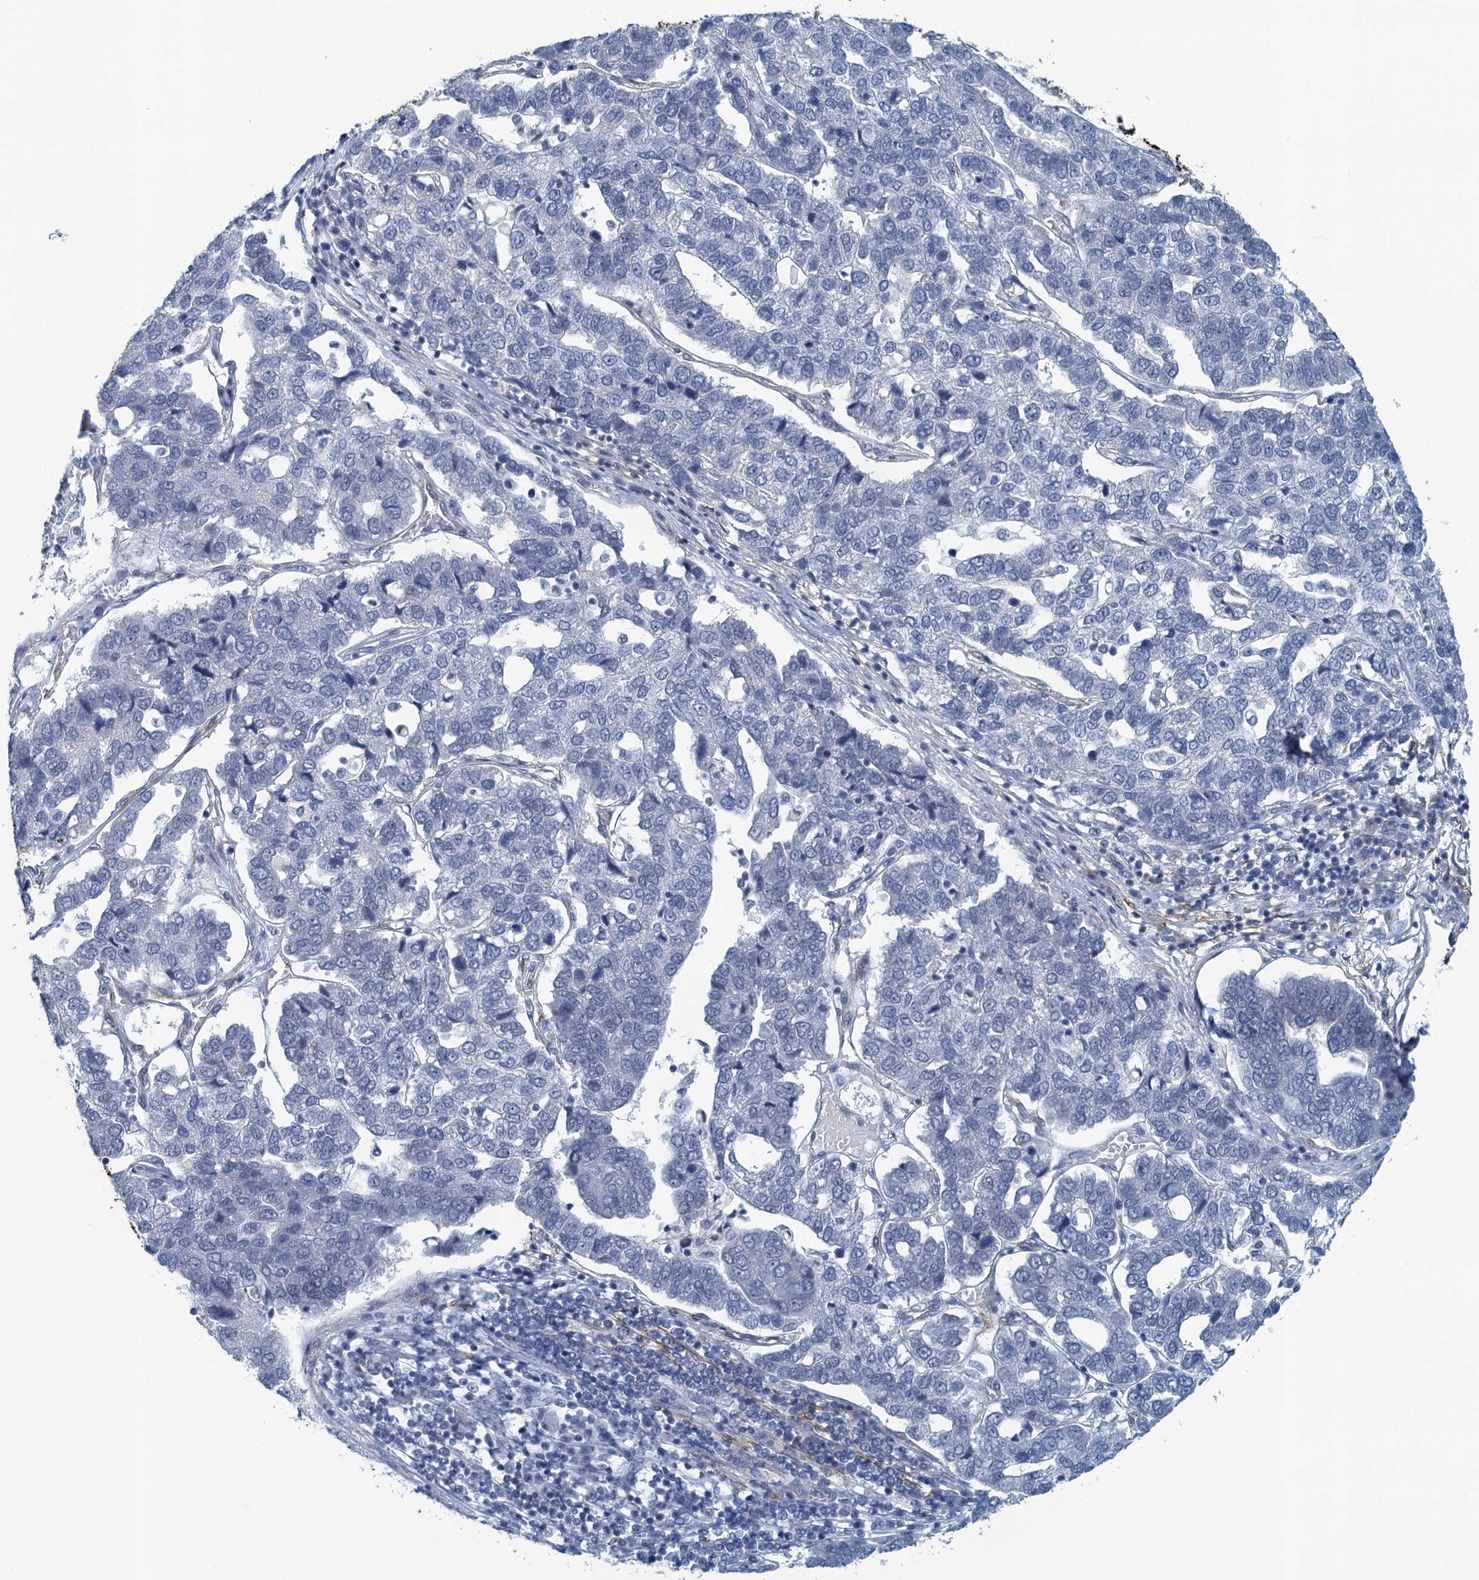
{"staining": {"intensity": "negative", "quantity": "none", "location": "none"}, "tissue": "pancreatic cancer", "cell_type": "Tumor cells", "image_type": "cancer", "snomed": [{"axis": "morphology", "description": "Adenocarcinoma, NOS"}, {"axis": "topography", "description": "Pancreas"}], "caption": "Pancreatic adenocarcinoma was stained to show a protein in brown. There is no significant expression in tumor cells.", "gene": "ALG2", "patient": {"sex": "female", "age": 61}}